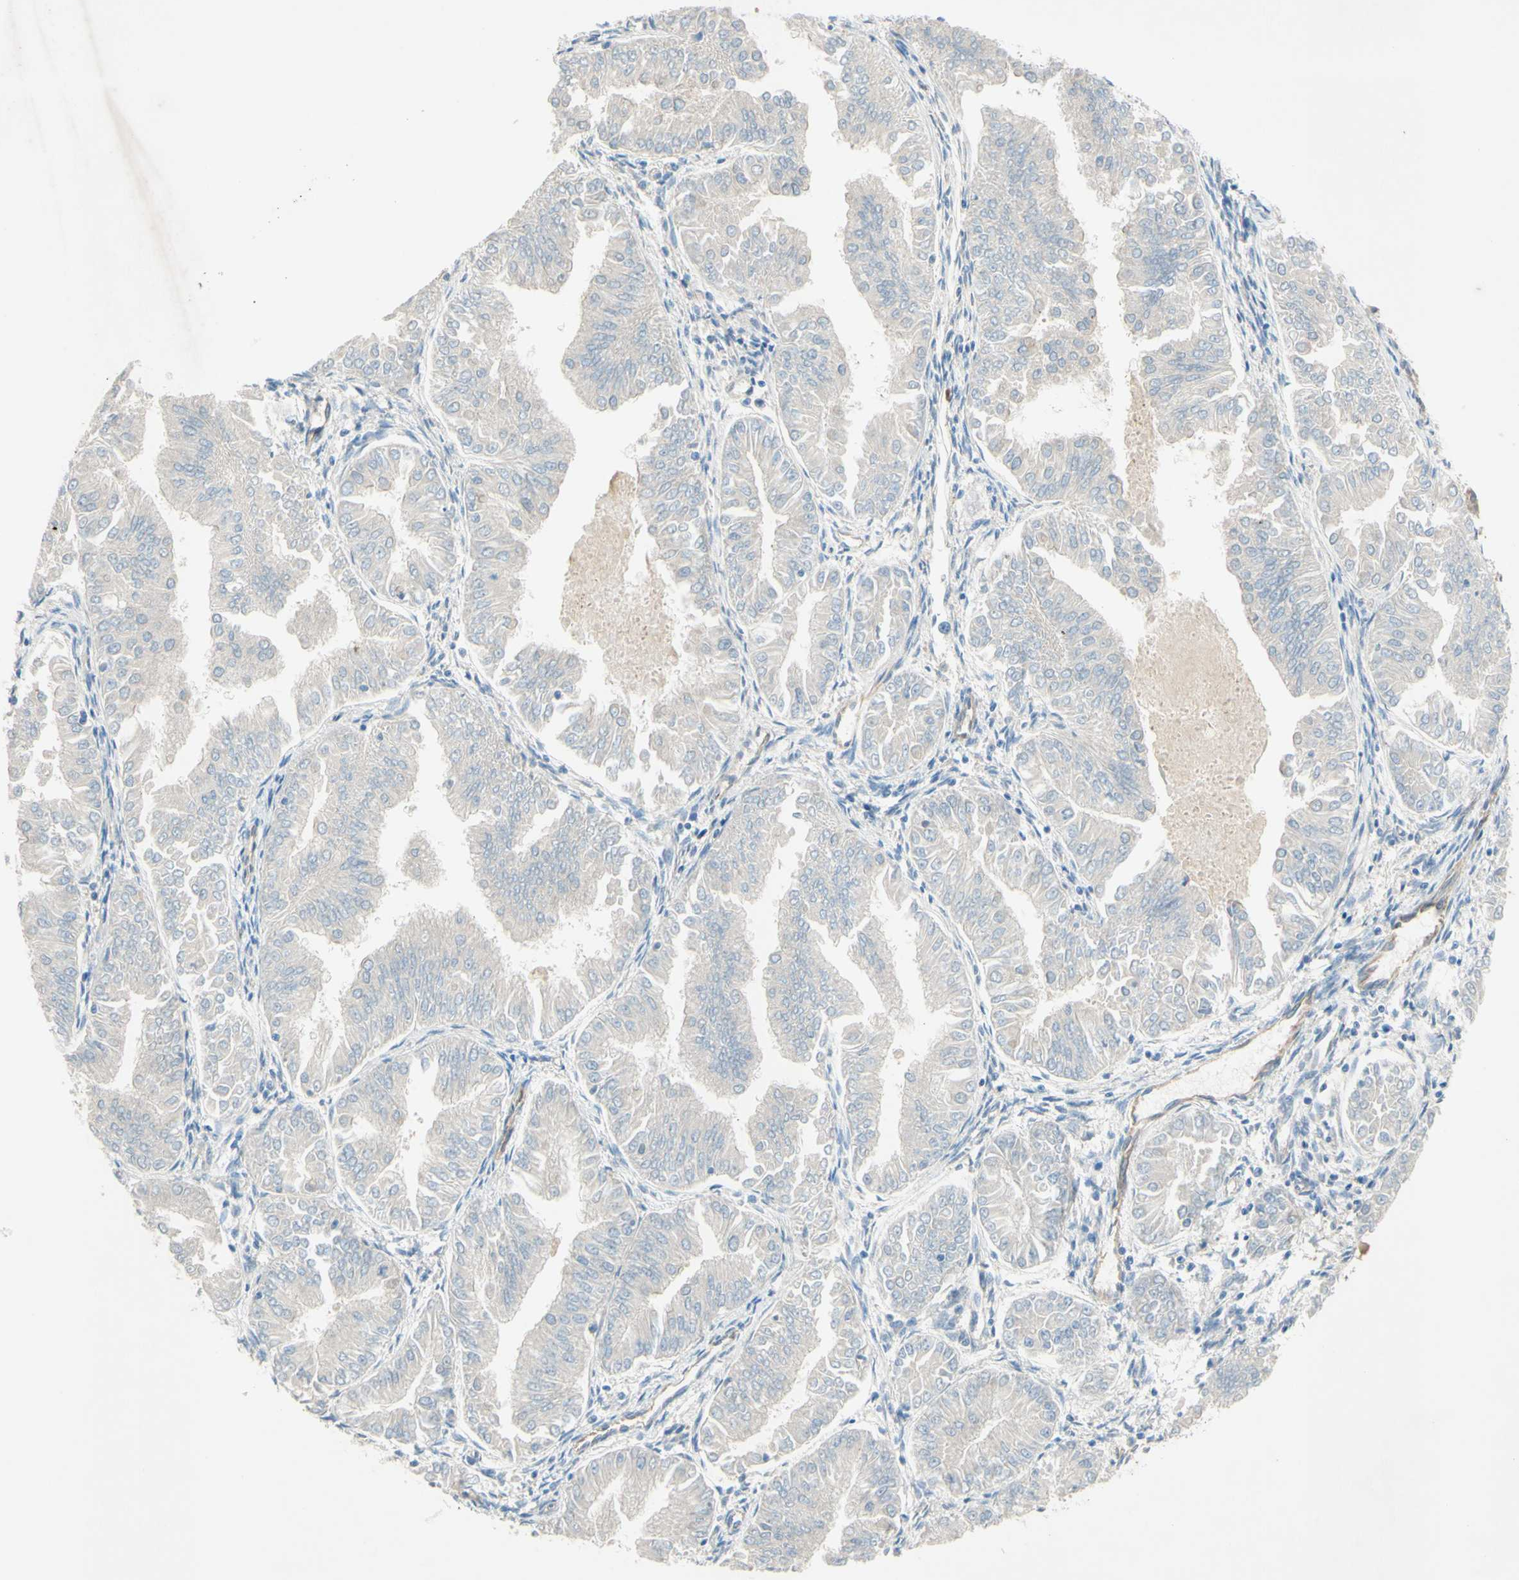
{"staining": {"intensity": "negative", "quantity": "none", "location": "none"}, "tissue": "endometrial cancer", "cell_type": "Tumor cells", "image_type": "cancer", "snomed": [{"axis": "morphology", "description": "Adenocarcinoma, NOS"}, {"axis": "topography", "description": "Endometrium"}], "caption": "Human endometrial cancer (adenocarcinoma) stained for a protein using IHC exhibits no expression in tumor cells.", "gene": "IL2", "patient": {"sex": "female", "age": 53}}